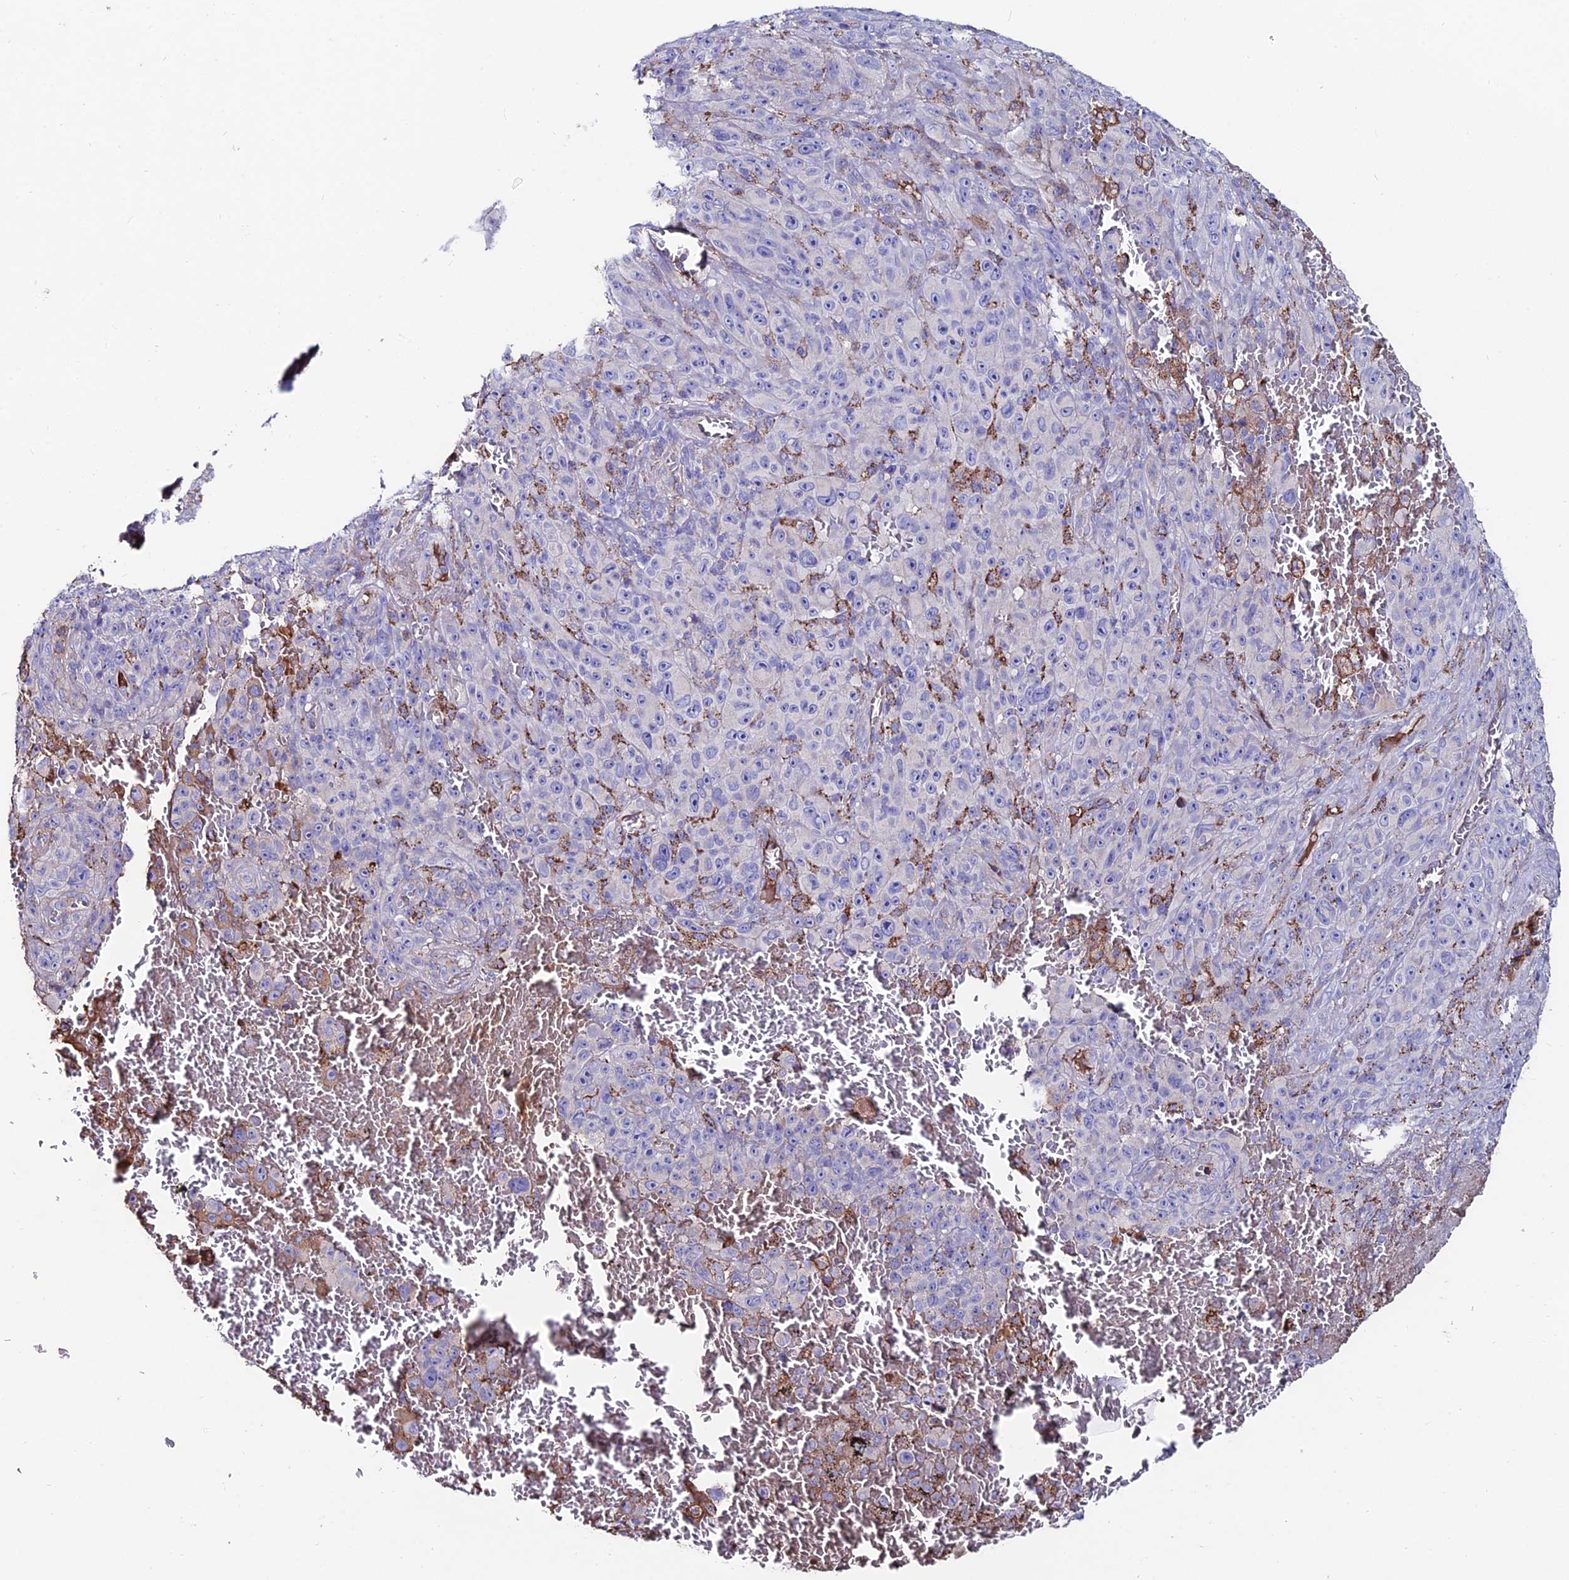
{"staining": {"intensity": "negative", "quantity": "none", "location": "none"}, "tissue": "melanoma", "cell_type": "Tumor cells", "image_type": "cancer", "snomed": [{"axis": "morphology", "description": "Malignant melanoma, NOS"}, {"axis": "topography", "description": "Skin"}], "caption": "A high-resolution photomicrograph shows immunohistochemistry (IHC) staining of malignant melanoma, which exhibits no significant expression in tumor cells.", "gene": "SLC25A16", "patient": {"sex": "female", "age": 82}}